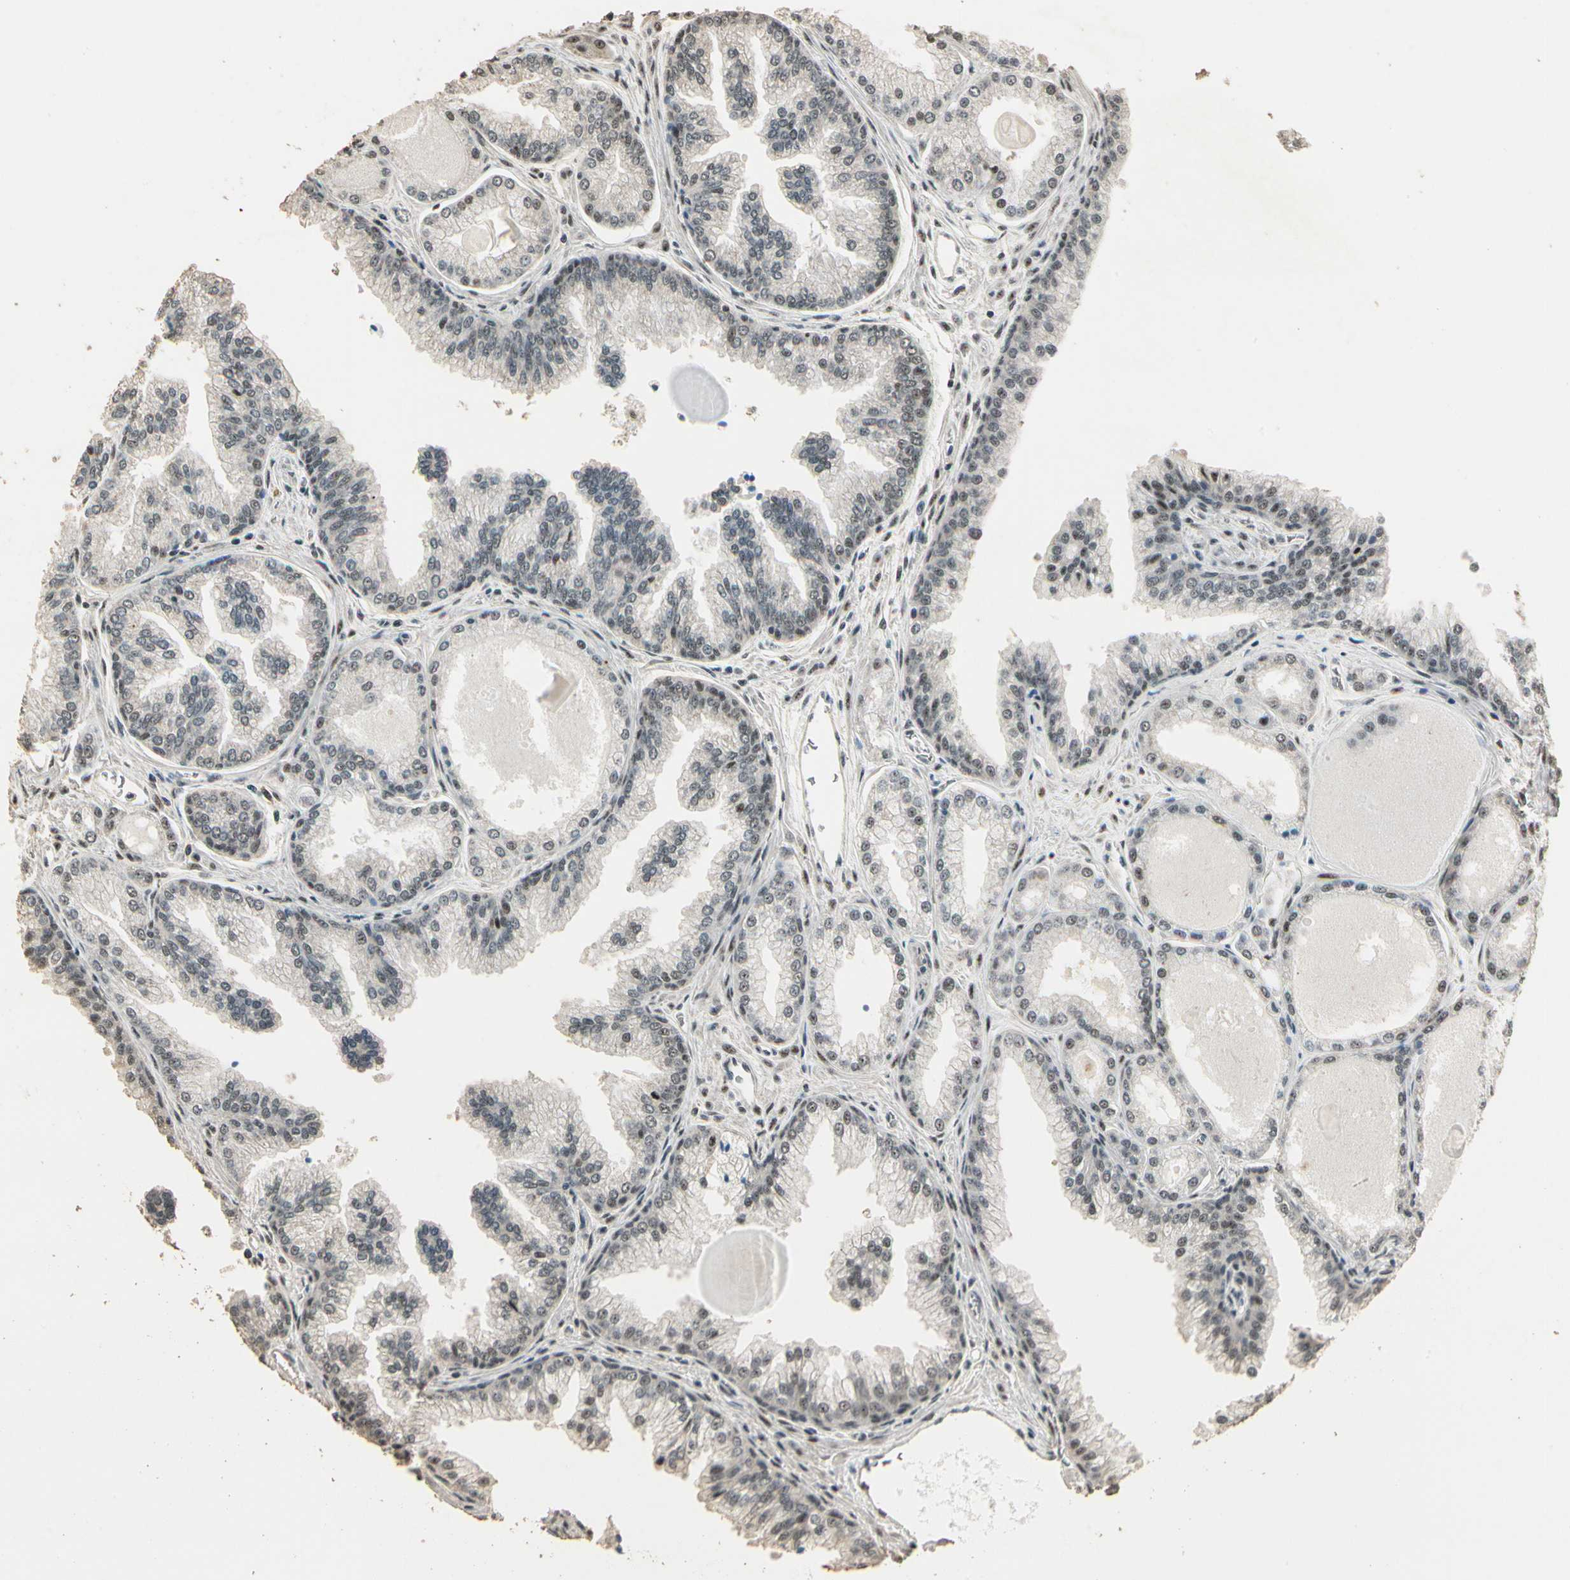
{"staining": {"intensity": "moderate", "quantity": ">75%", "location": "nuclear"}, "tissue": "prostate cancer", "cell_type": "Tumor cells", "image_type": "cancer", "snomed": [{"axis": "morphology", "description": "Adenocarcinoma, Low grade"}, {"axis": "topography", "description": "Prostate"}], "caption": "An immunohistochemistry photomicrograph of neoplastic tissue is shown. Protein staining in brown highlights moderate nuclear positivity in low-grade adenocarcinoma (prostate) within tumor cells.", "gene": "RBM25", "patient": {"sex": "male", "age": 59}}